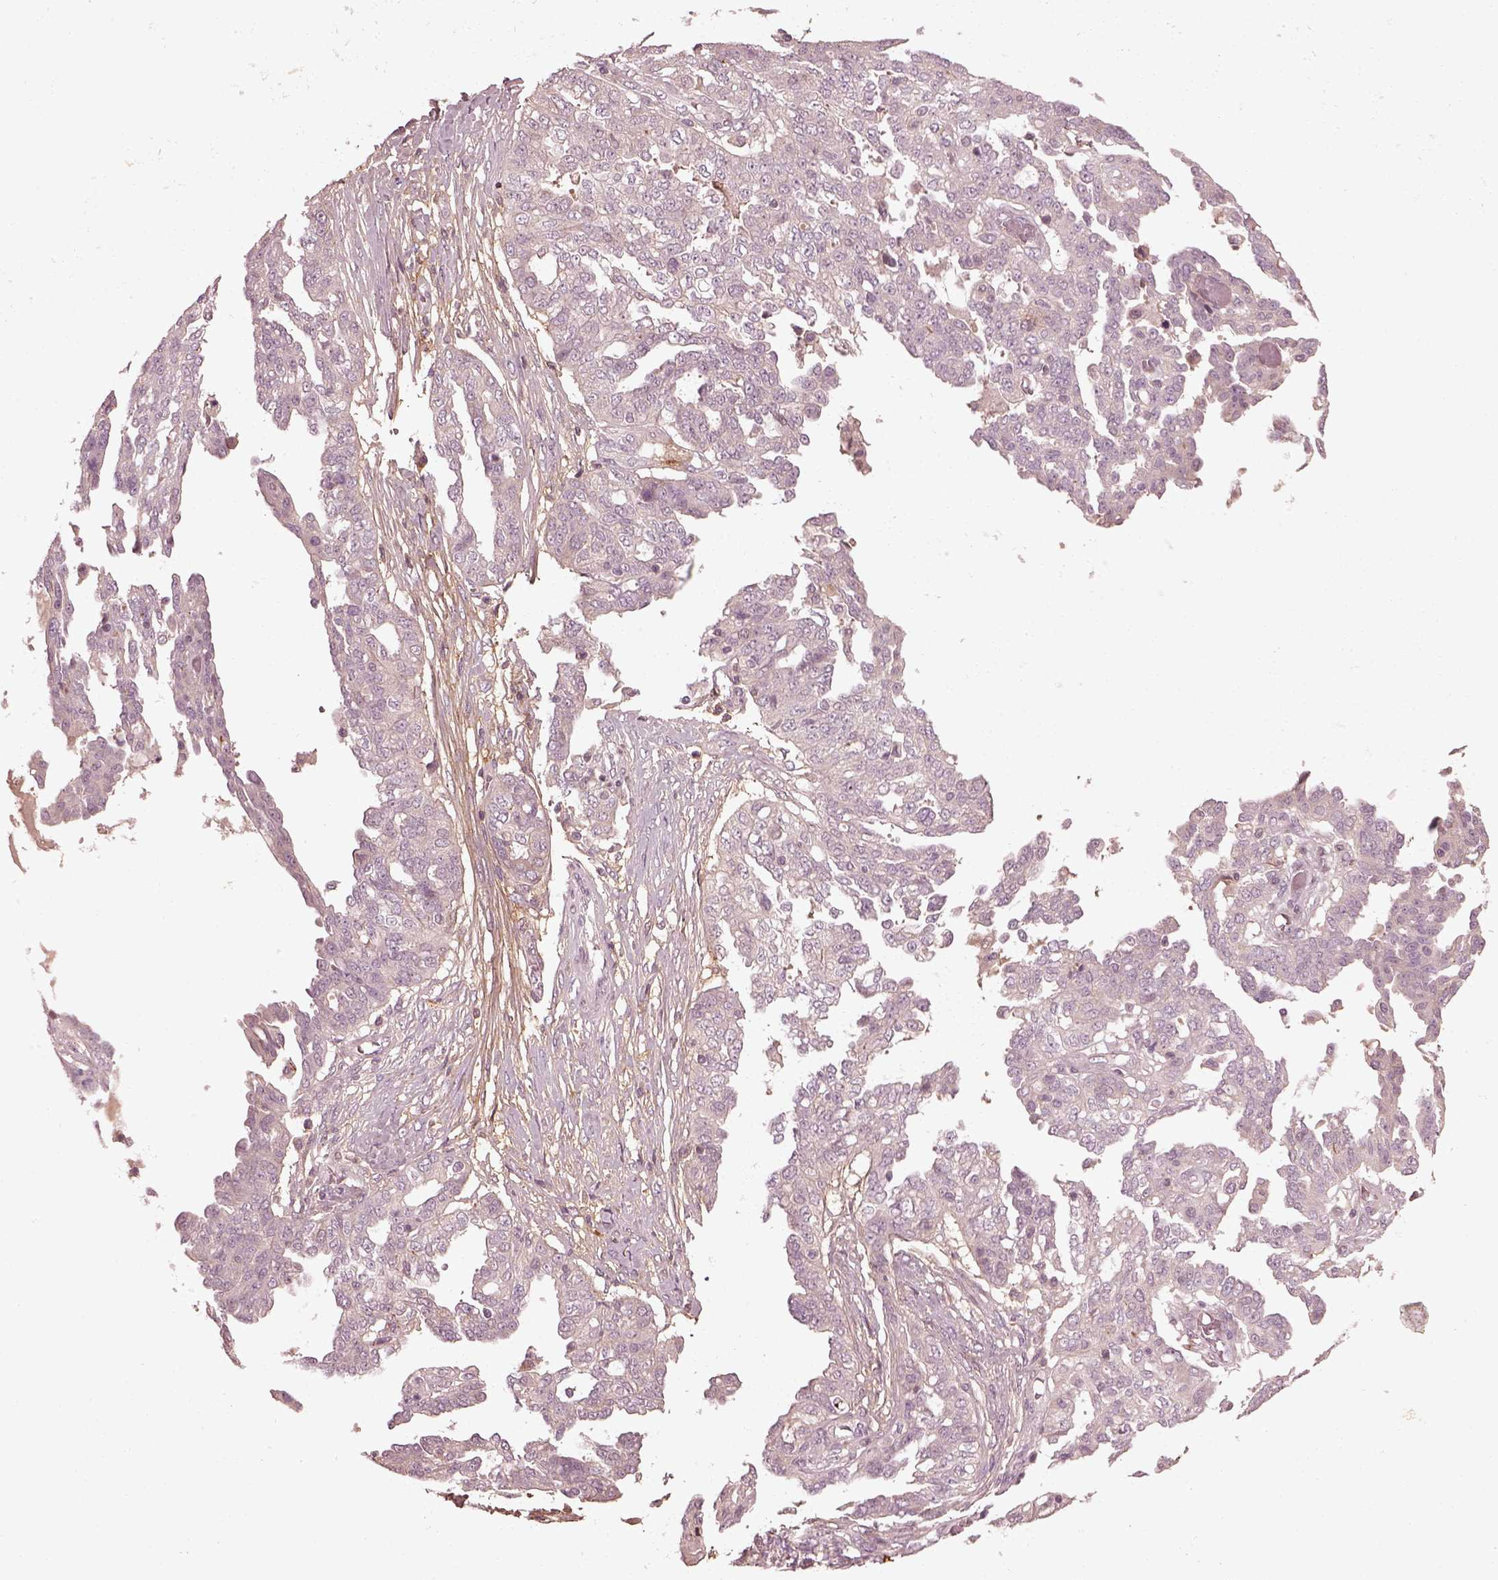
{"staining": {"intensity": "negative", "quantity": "none", "location": "none"}, "tissue": "ovarian cancer", "cell_type": "Tumor cells", "image_type": "cancer", "snomed": [{"axis": "morphology", "description": "Cystadenocarcinoma, serous, NOS"}, {"axis": "topography", "description": "Ovary"}], "caption": "Human ovarian cancer stained for a protein using immunohistochemistry shows no staining in tumor cells.", "gene": "EFEMP1", "patient": {"sex": "female", "age": 67}}